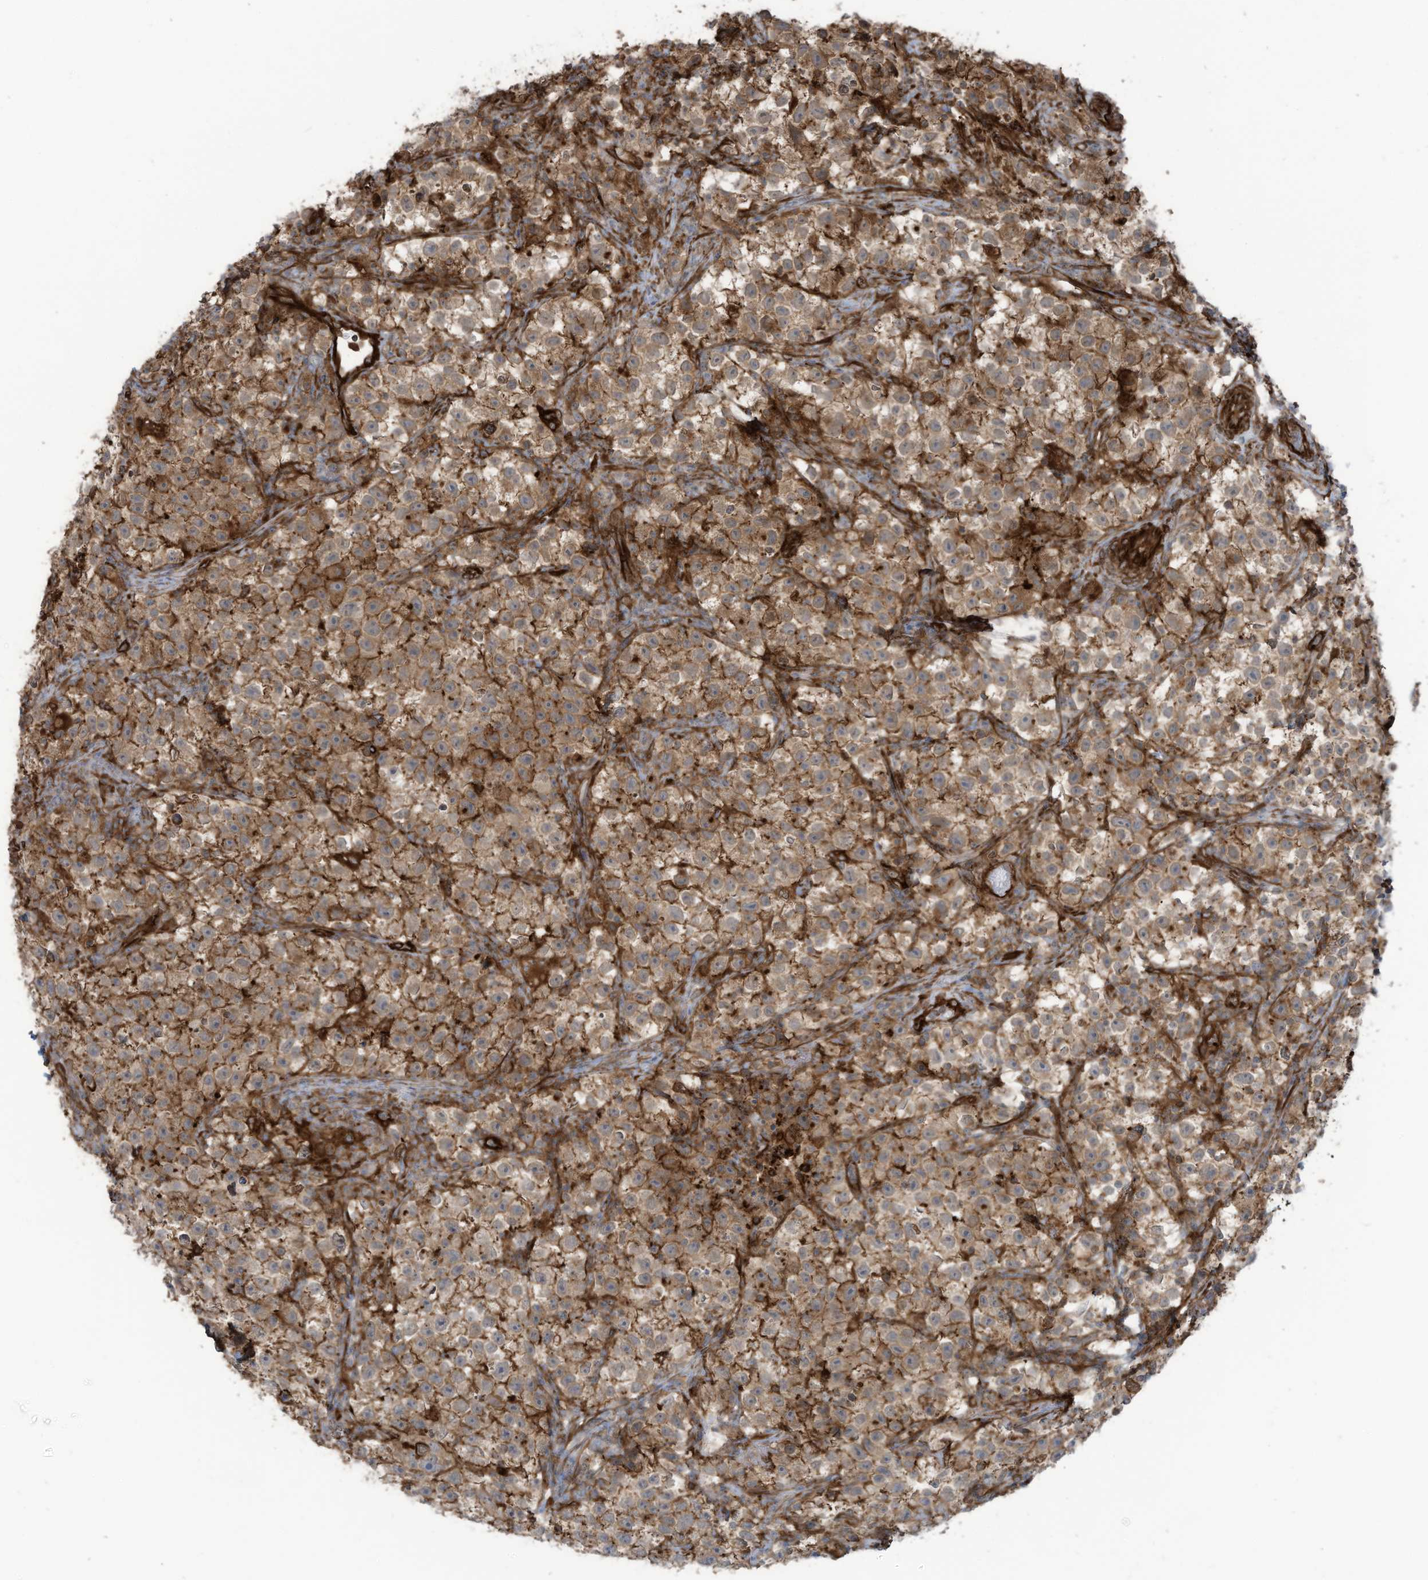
{"staining": {"intensity": "moderate", "quantity": "25%-75%", "location": "cytoplasmic/membranous"}, "tissue": "testis cancer", "cell_type": "Tumor cells", "image_type": "cancer", "snomed": [{"axis": "morphology", "description": "Seminoma, NOS"}, {"axis": "topography", "description": "Testis"}], "caption": "Seminoma (testis) was stained to show a protein in brown. There is medium levels of moderate cytoplasmic/membranous positivity in about 25%-75% of tumor cells. (DAB (3,3'-diaminobenzidine) = brown stain, brightfield microscopy at high magnification).", "gene": "SLC9A2", "patient": {"sex": "male", "age": 22}}